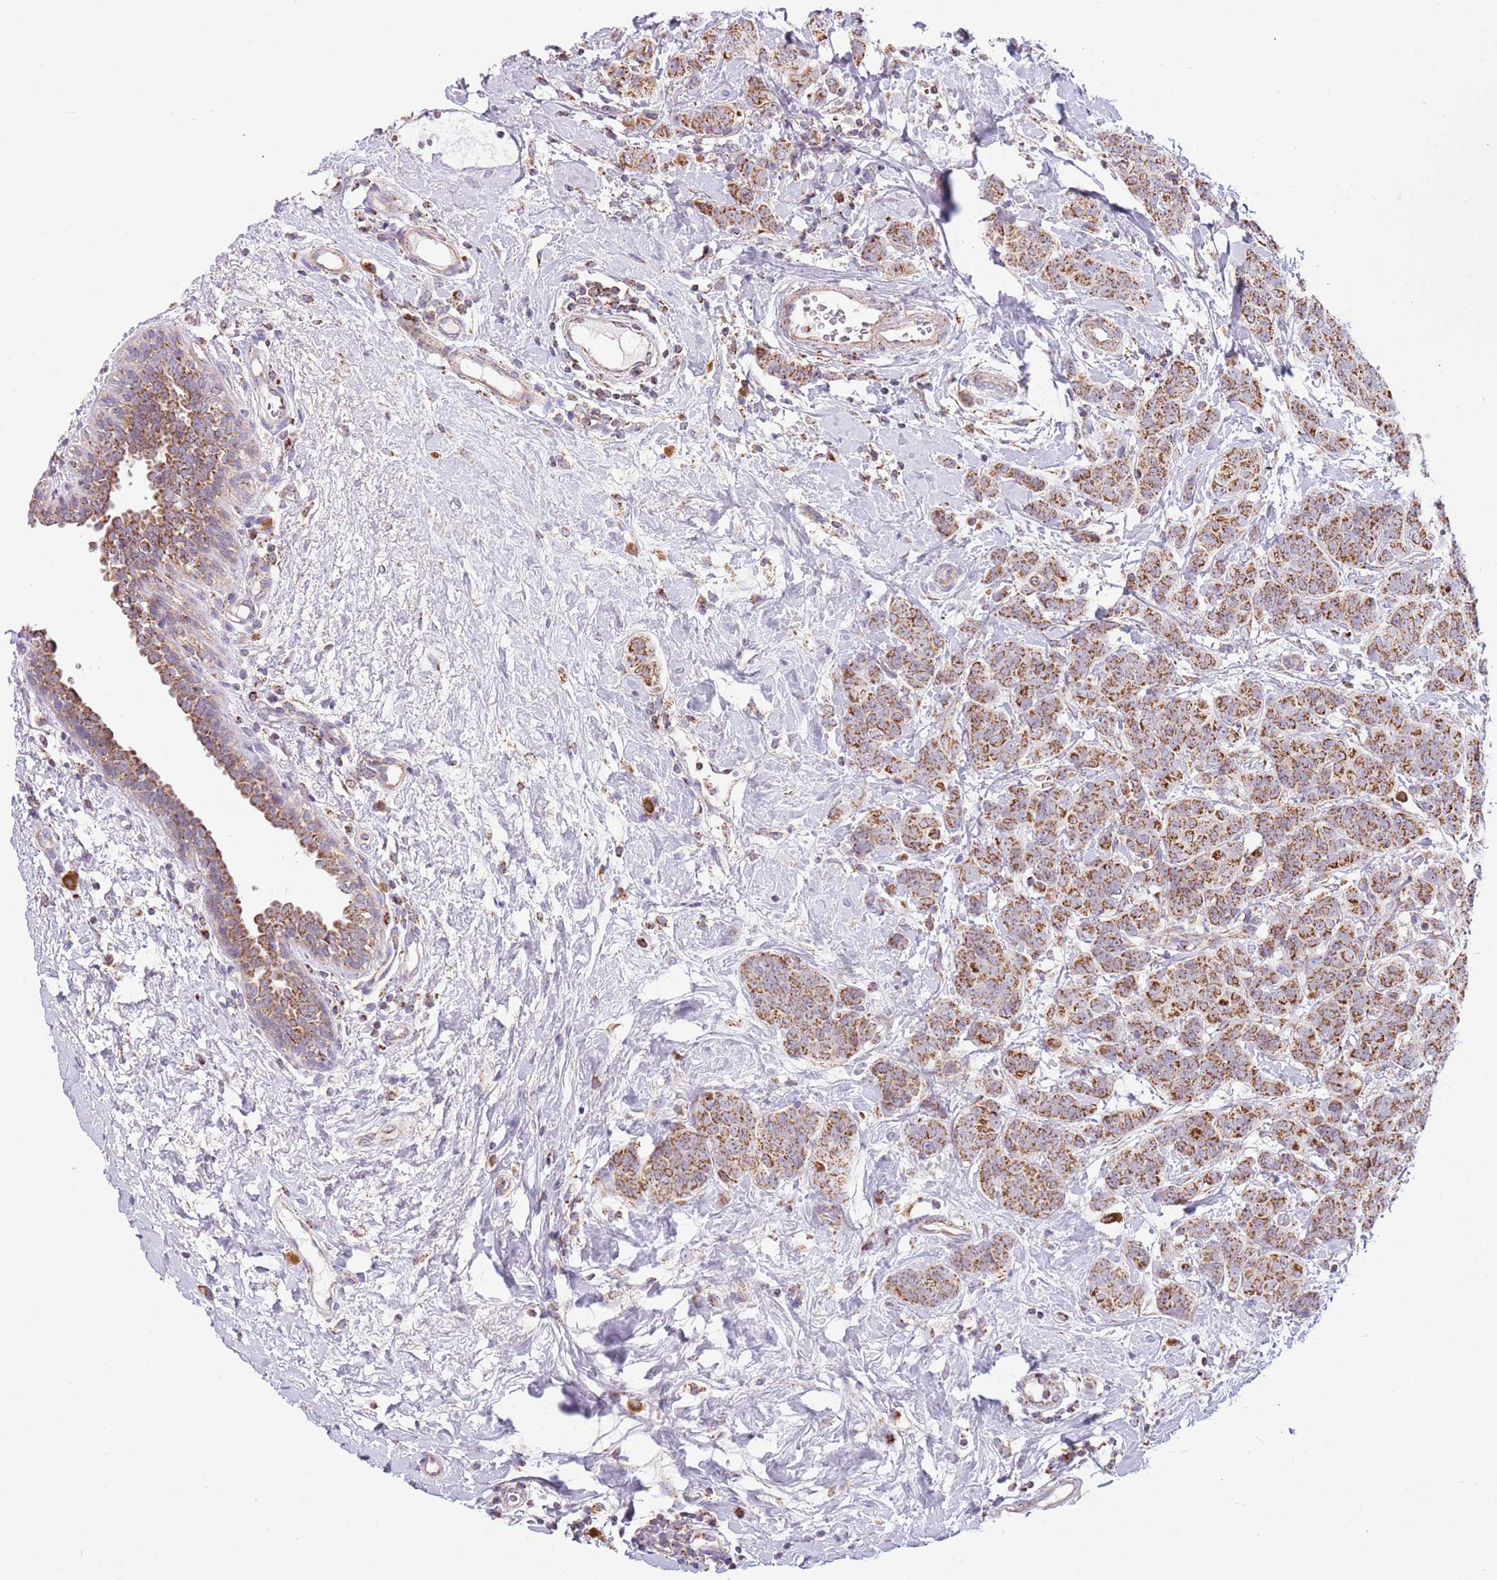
{"staining": {"intensity": "strong", "quantity": ">75%", "location": "cytoplasmic/membranous"}, "tissue": "breast cancer", "cell_type": "Tumor cells", "image_type": "cancer", "snomed": [{"axis": "morphology", "description": "Duct carcinoma"}, {"axis": "topography", "description": "Breast"}], "caption": "A high-resolution image shows IHC staining of breast invasive ductal carcinoma, which exhibits strong cytoplasmic/membranous staining in about >75% of tumor cells.", "gene": "LHX6", "patient": {"sex": "female", "age": 40}}